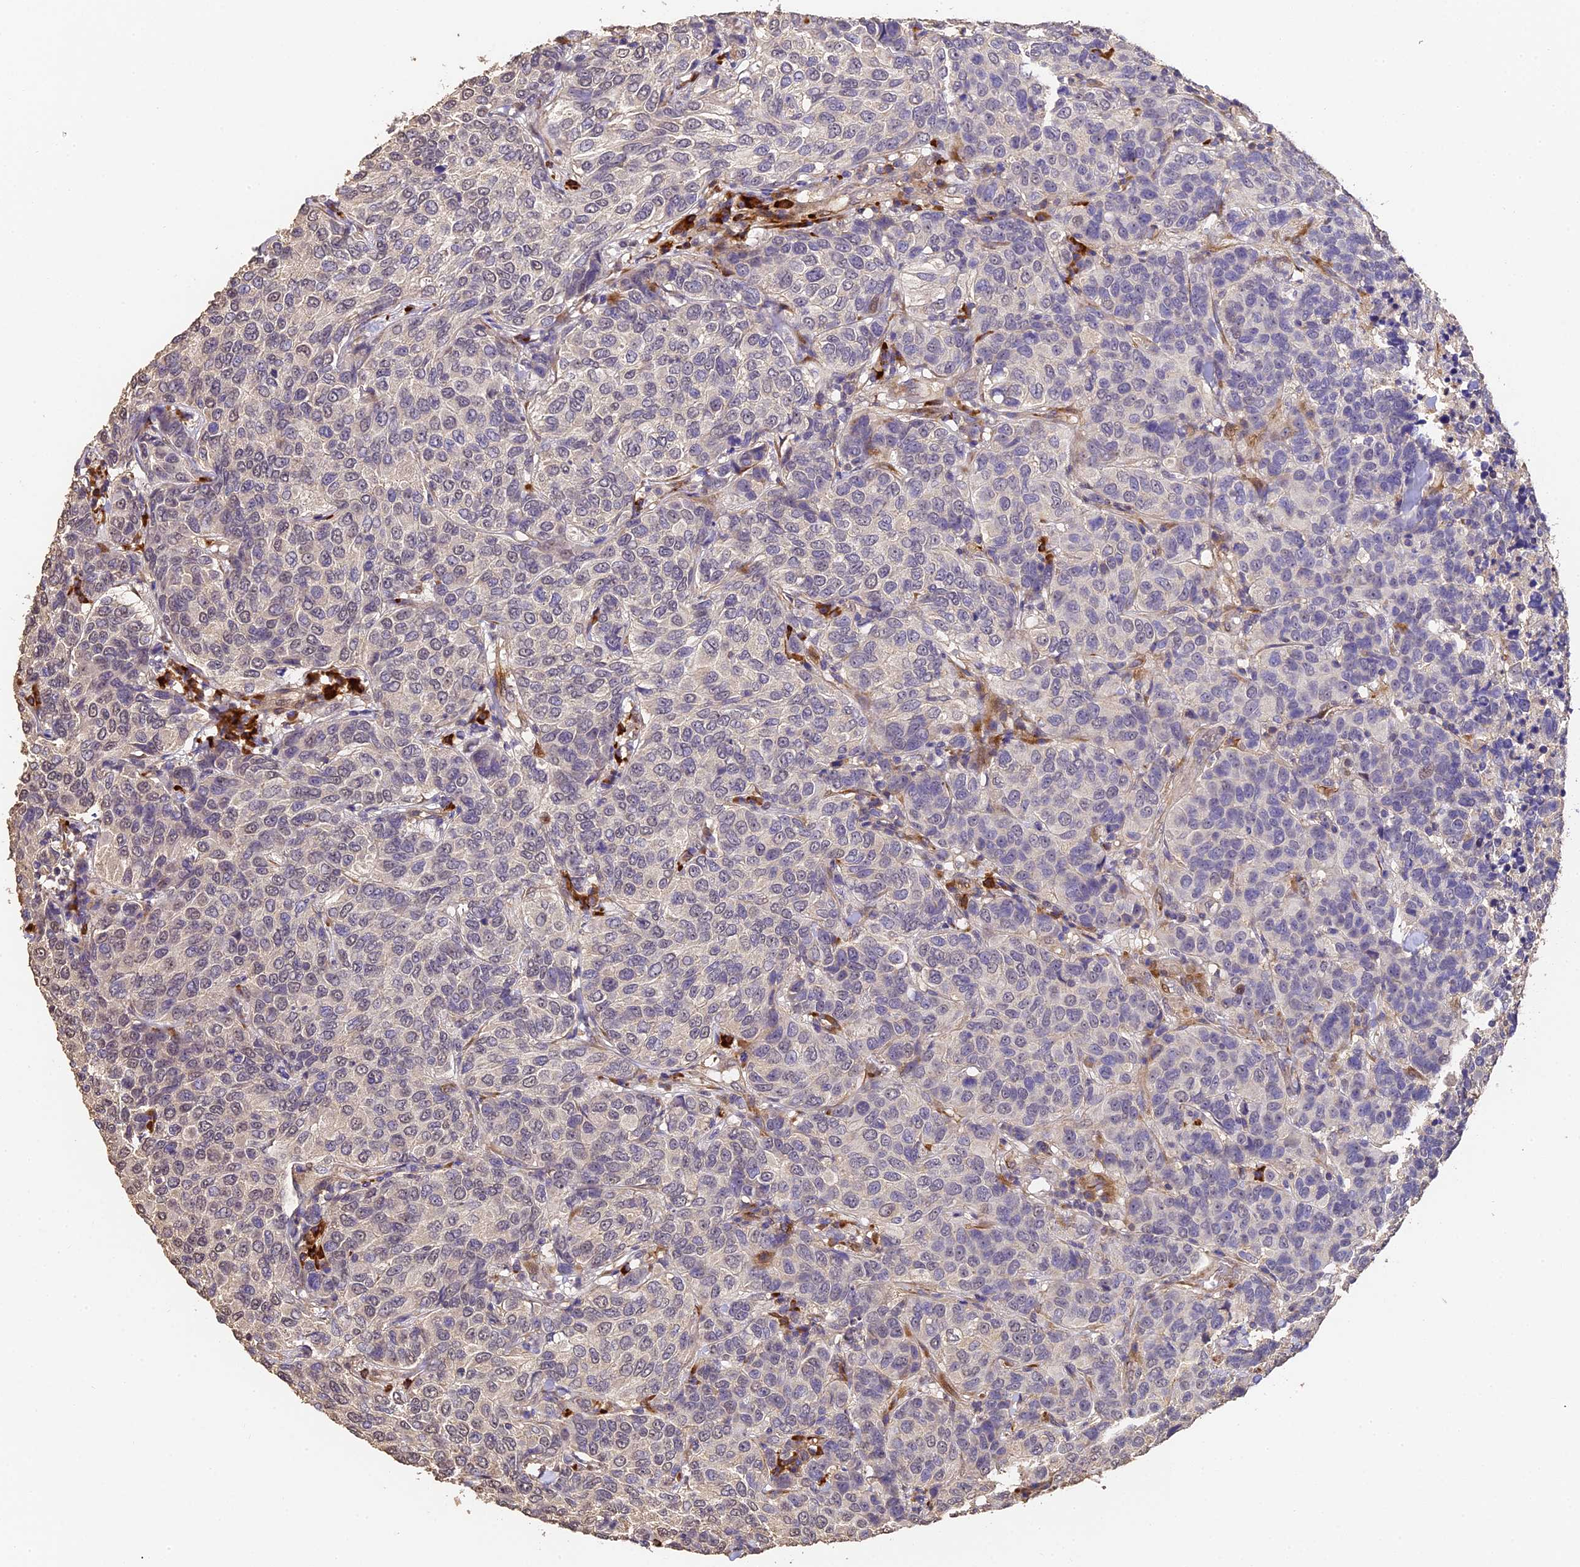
{"staining": {"intensity": "negative", "quantity": "none", "location": "none"}, "tissue": "breast cancer", "cell_type": "Tumor cells", "image_type": "cancer", "snomed": [{"axis": "morphology", "description": "Duct carcinoma"}, {"axis": "topography", "description": "Breast"}], "caption": "Photomicrograph shows no protein positivity in tumor cells of breast cancer tissue. (DAB IHC, high magnification).", "gene": "SLC11A1", "patient": {"sex": "female", "age": 55}}